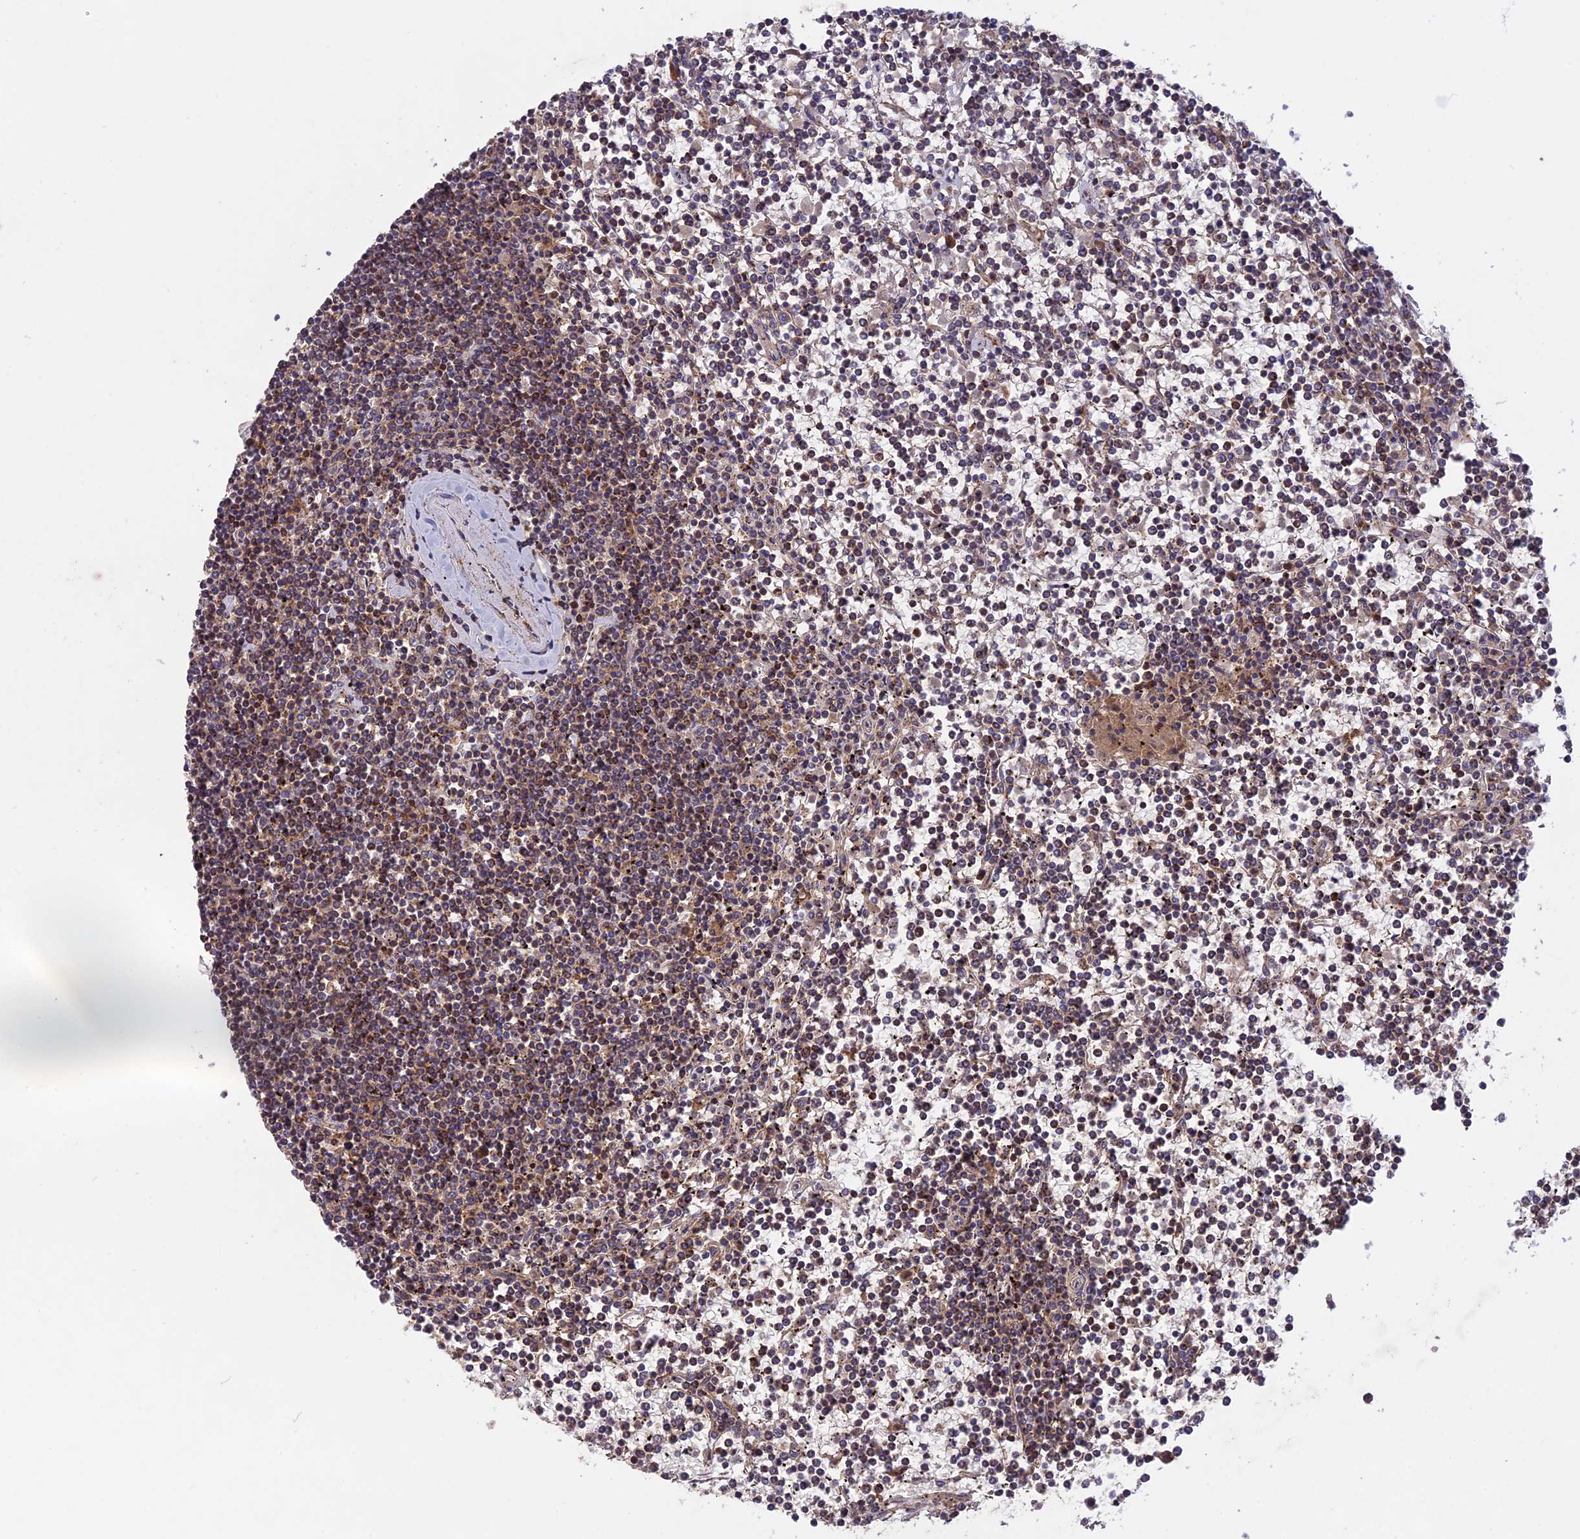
{"staining": {"intensity": "moderate", "quantity": "25%-75%", "location": "cytoplasmic/membranous"}, "tissue": "lymphoma", "cell_type": "Tumor cells", "image_type": "cancer", "snomed": [{"axis": "morphology", "description": "Malignant lymphoma, non-Hodgkin's type, Low grade"}, {"axis": "topography", "description": "Spleen"}], "caption": "Malignant lymphoma, non-Hodgkin's type (low-grade) tissue demonstrates moderate cytoplasmic/membranous expression in approximately 25%-75% of tumor cells, visualized by immunohistochemistry.", "gene": "ADO", "patient": {"sex": "female", "age": 19}}